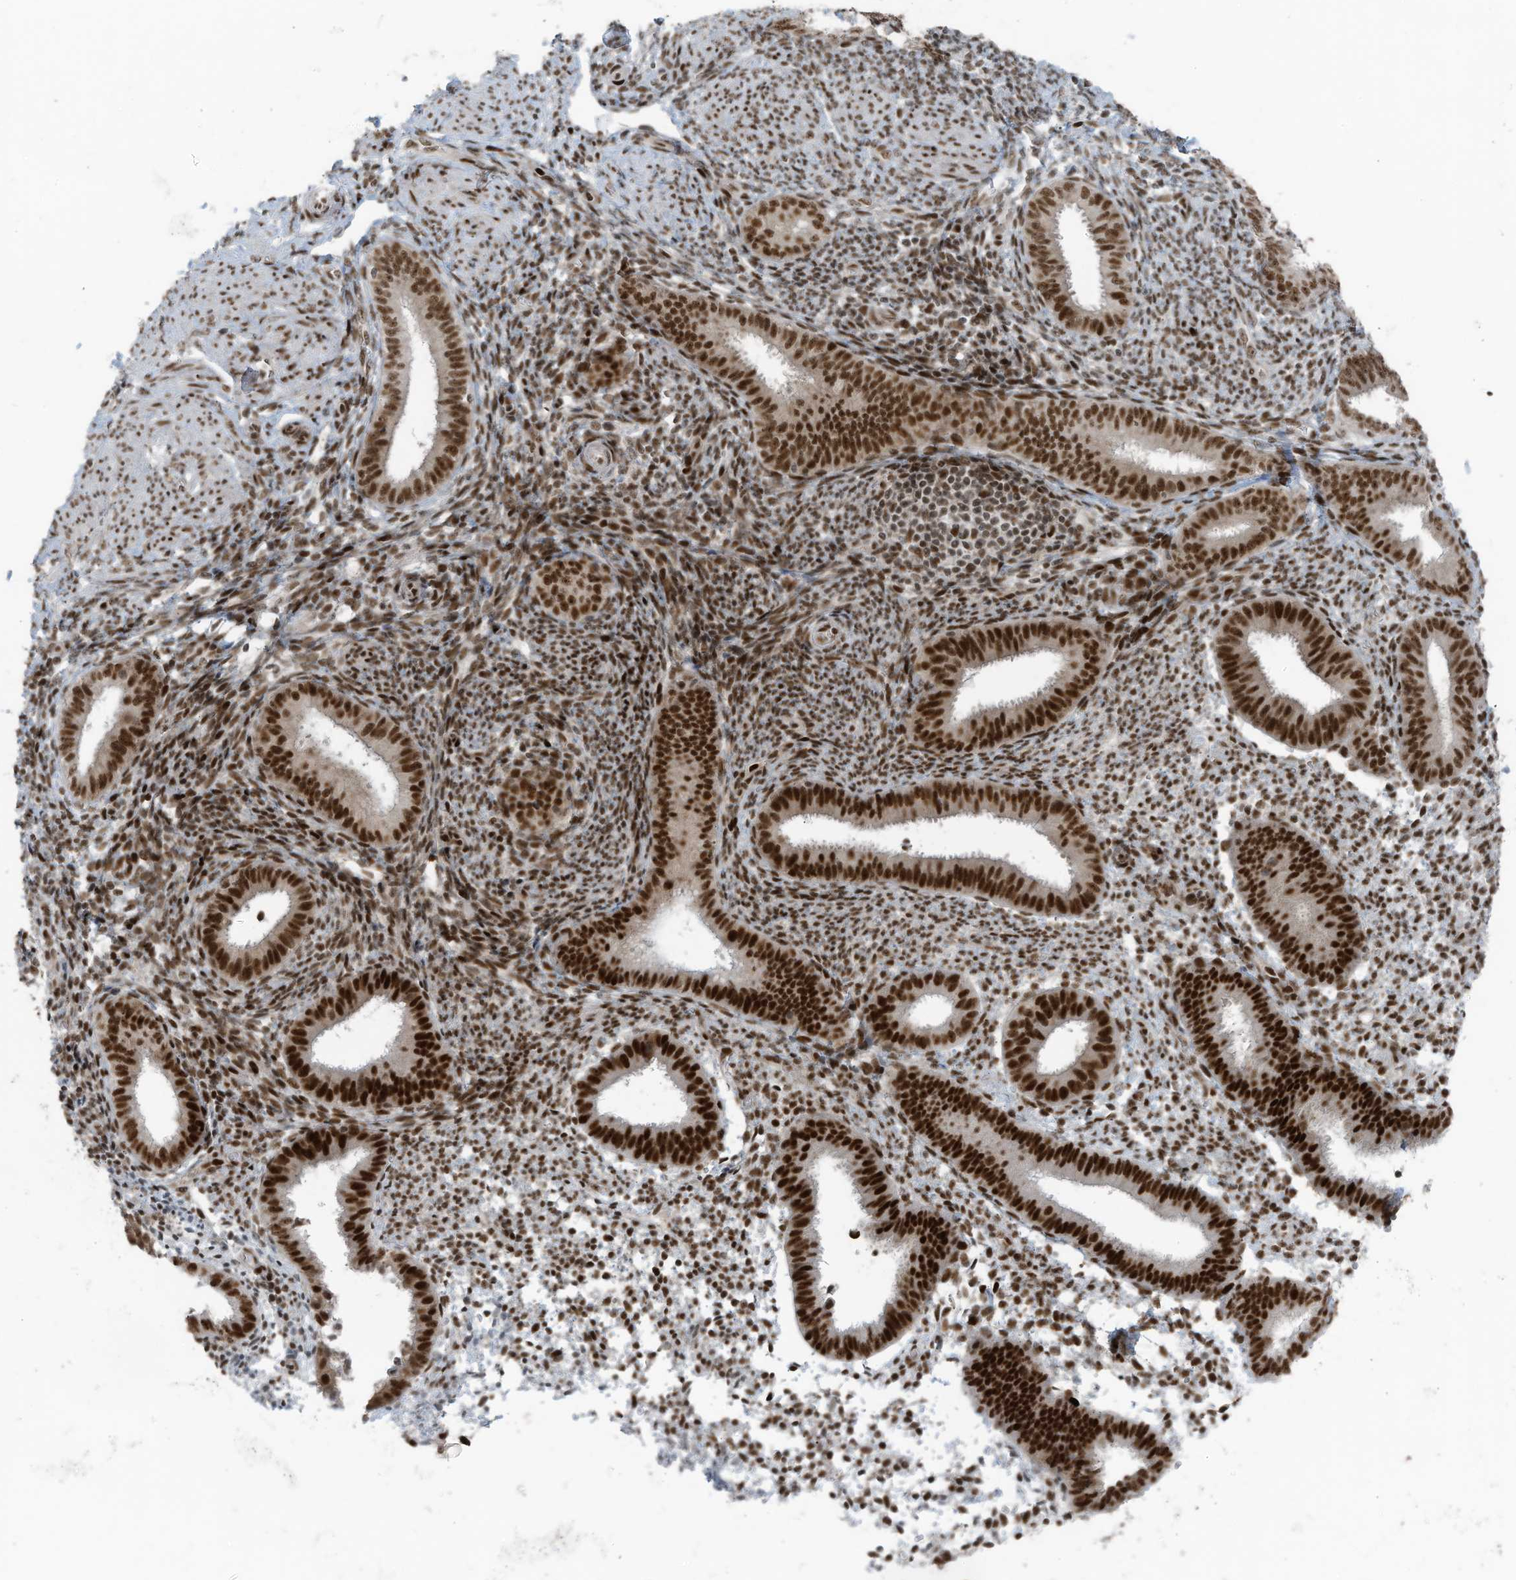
{"staining": {"intensity": "moderate", "quantity": "25%-75%", "location": "nuclear"}, "tissue": "endometrium", "cell_type": "Cells in endometrial stroma", "image_type": "normal", "snomed": [{"axis": "morphology", "description": "Normal tissue, NOS"}, {"axis": "topography", "description": "Uterus"}, {"axis": "topography", "description": "Endometrium"}], "caption": "Brown immunohistochemical staining in benign human endometrium shows moderate nuclear staining in about 25%-75% of cells in endometrial stroma.", "gene": "PCNP", "patient": {"sex": "female", "age": 48}}